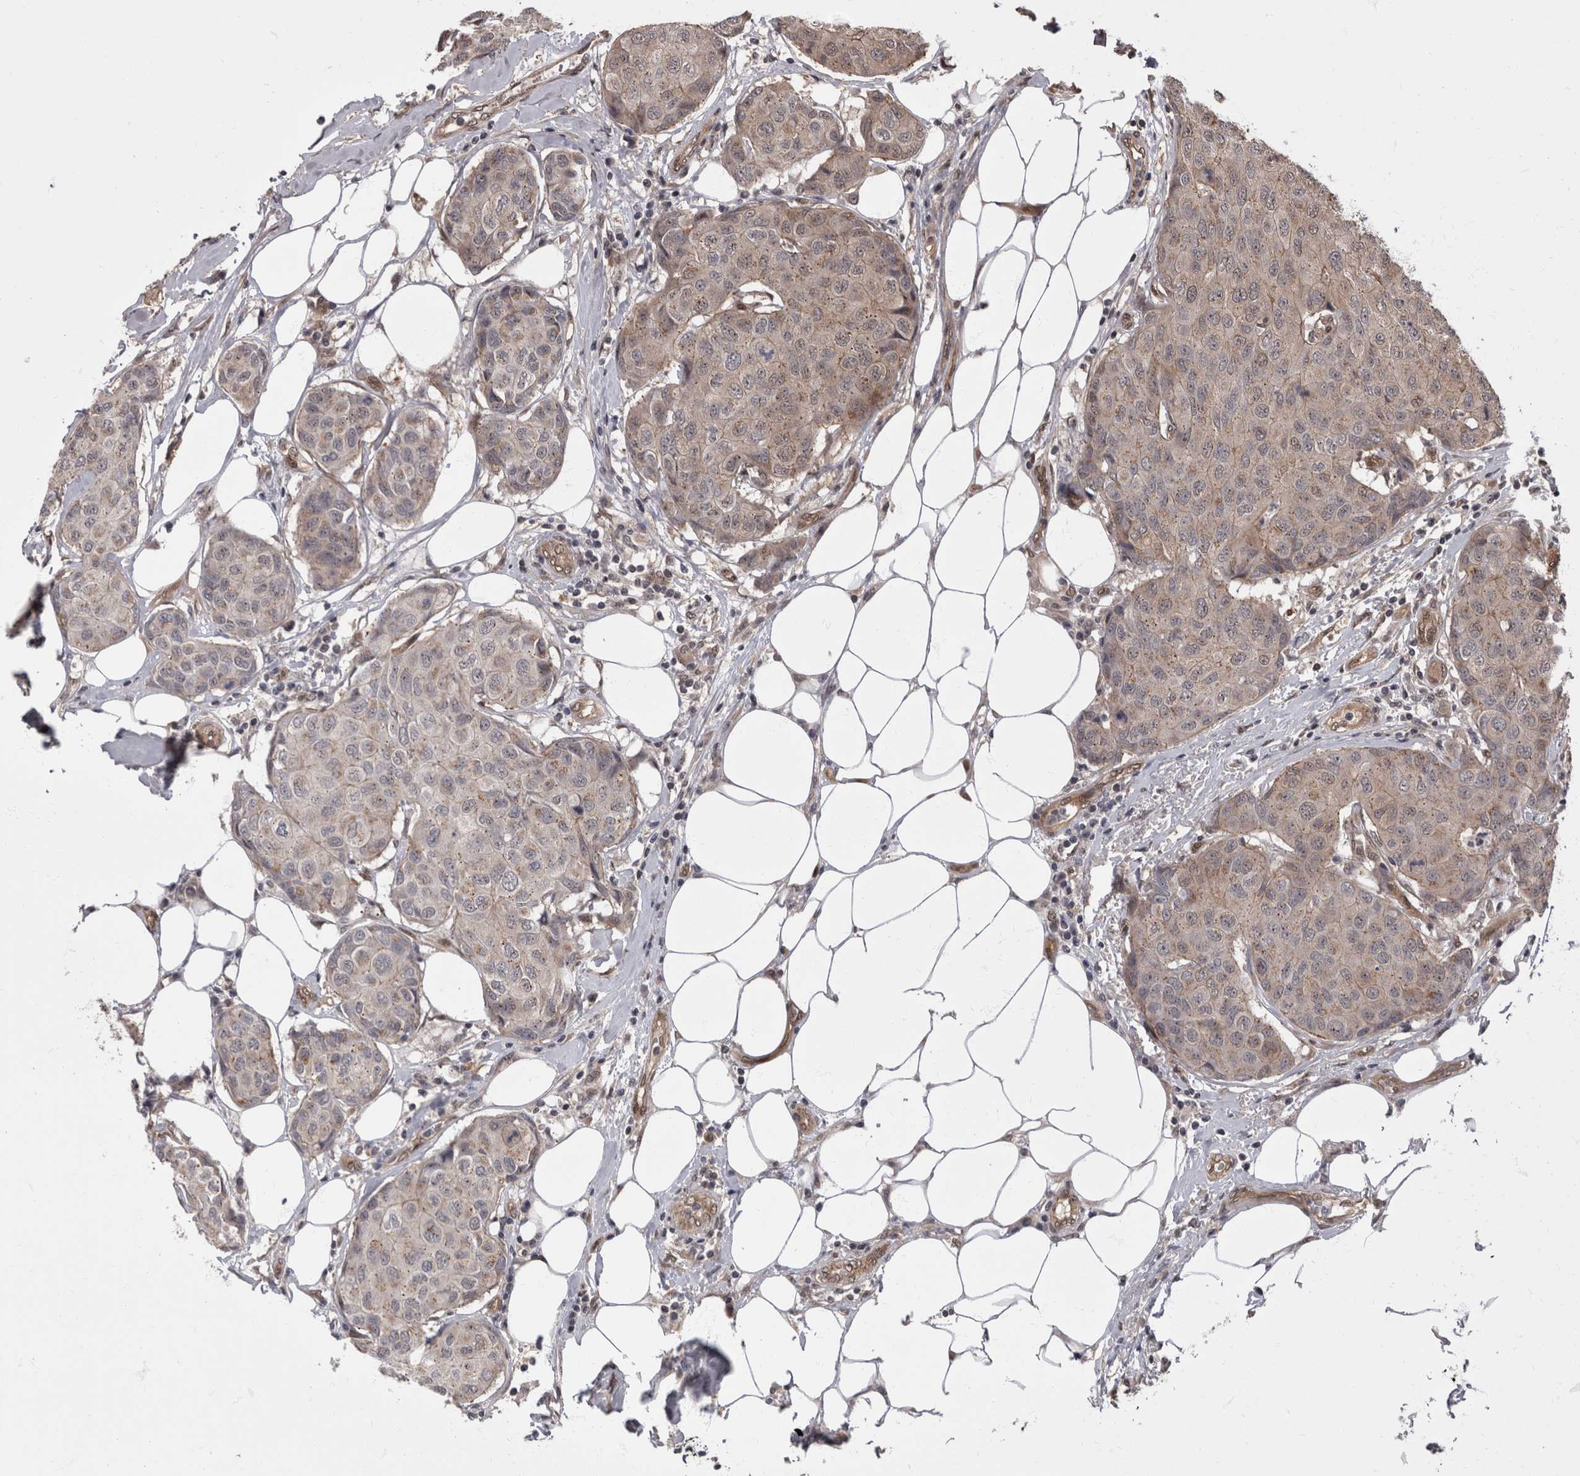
{"staining": {"intensity": "weak", "quantity": "25%-75%", "location": "cytoplasmic/membranous"}, "tissue": "breast cancer", "cell_type": "Tumor cells", "image_type": "cancer", "snomed": [{"axis": "morphology", "description": "Duct carcinoma"}, {"axis": "topography", "description": "Breast"}], "caption": "Tumor cells show low levels of weak cytoplasmic/membranous expression in about 25%-75% of cells in breast cancer (invasive ductal carcinoma).", "gene": "AKT3", "patient": {"sex": "female", "age": 80}}